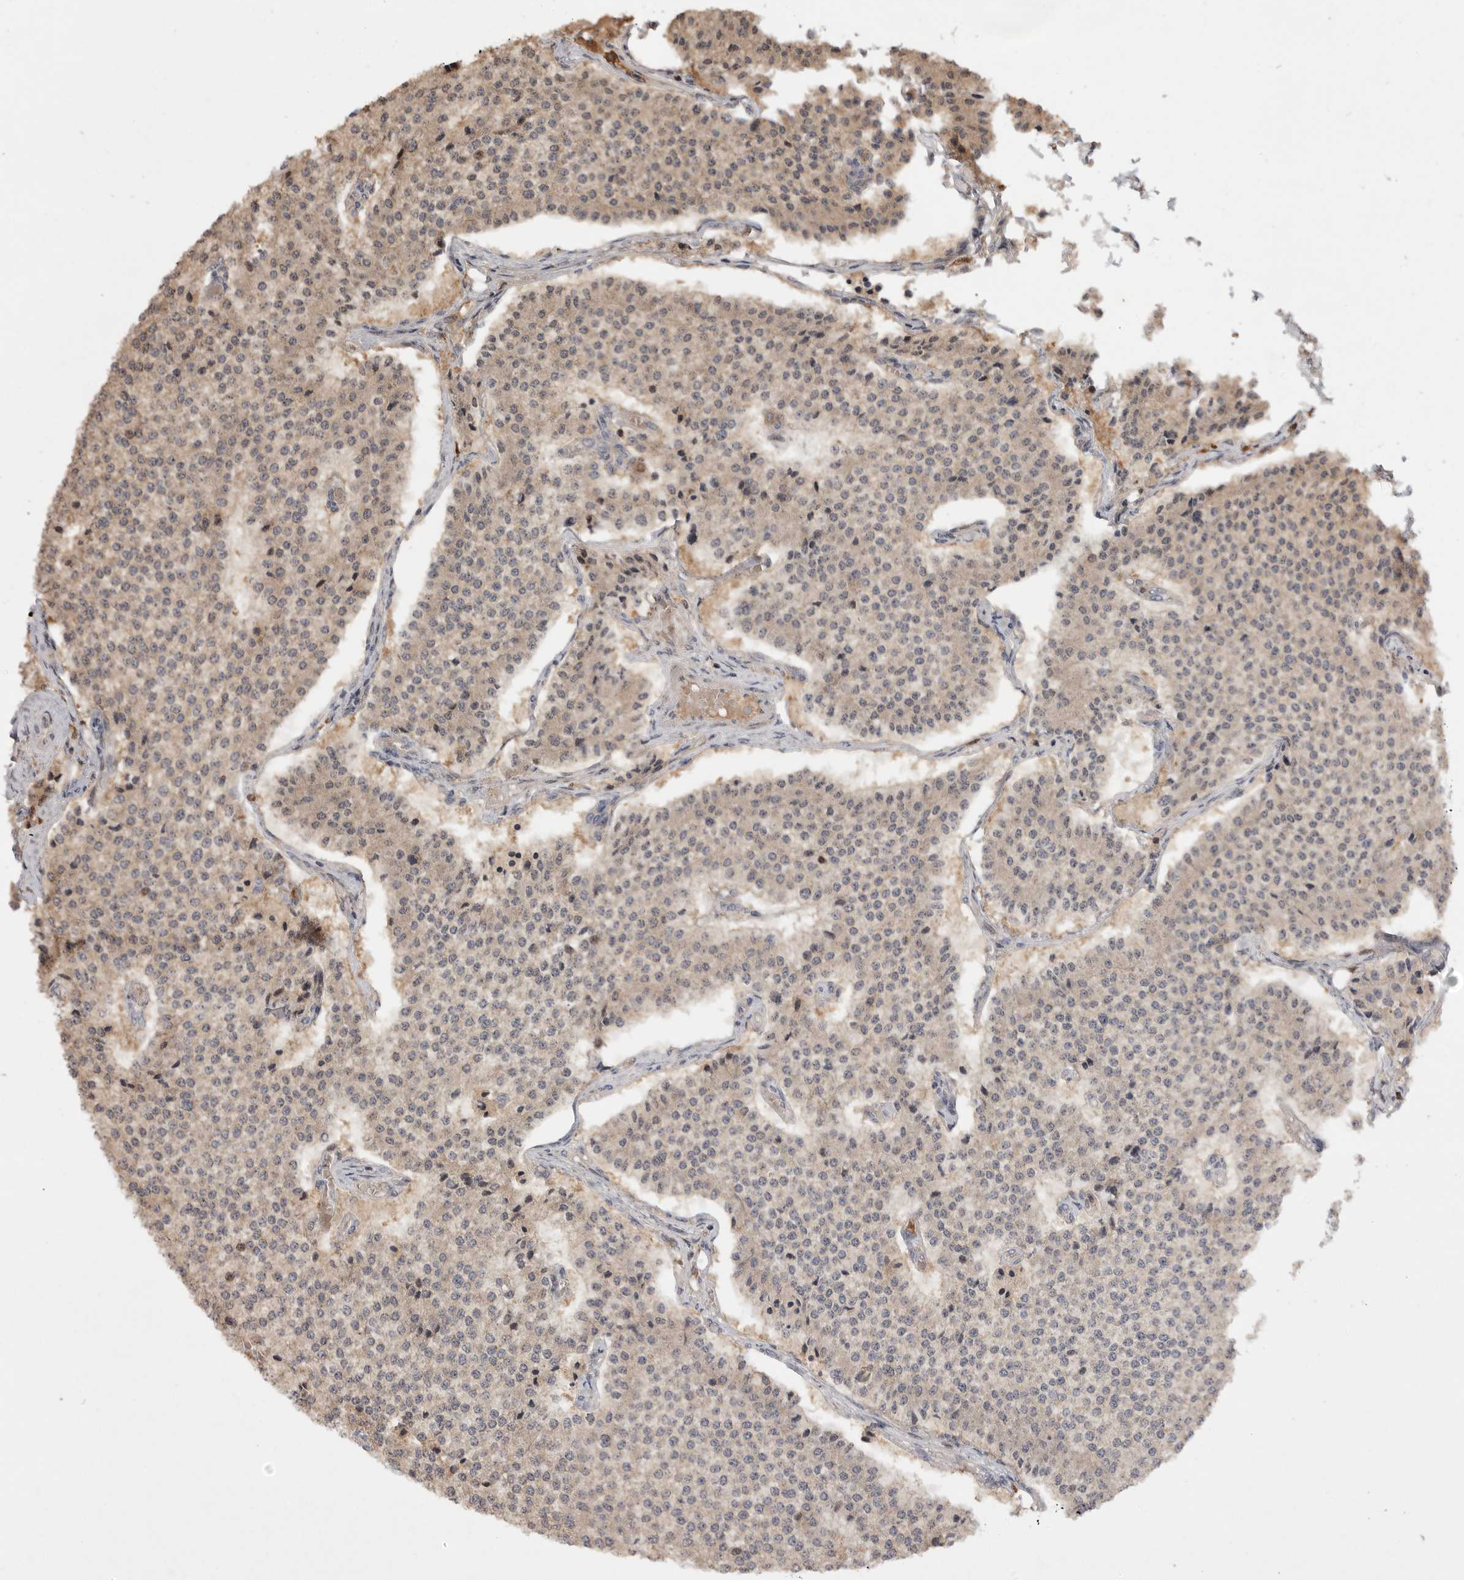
{"staining": {"intensity": "weak", "quantity": ">75%", "location": "cytoplasmic/membranous"}, "tissue": "carcinoid", "cell_type": "Tumor cells", "image_type": "cancer", "snomed": [{"axis": "morphology", "description": "Carcinoid, malignant, NOS"}, {"axis": "topography", "description": "Colon"}], "caption": "Immunohistochemistry (IHC) staining of malignant carcinoid, which displays low levels of weak cytoplasmic/membranous expression in approximately >75% of tumor cells indicating weak cytoplasmic/membranous protein staining. The staining was performed using DAB (3,3'-diaminobenzidine) (brown) for protein detection and nuclei were counterstained in hematoxylin (blue).", "gene": "VN1R4", "patient": {"sex": "female", "age": 52}}